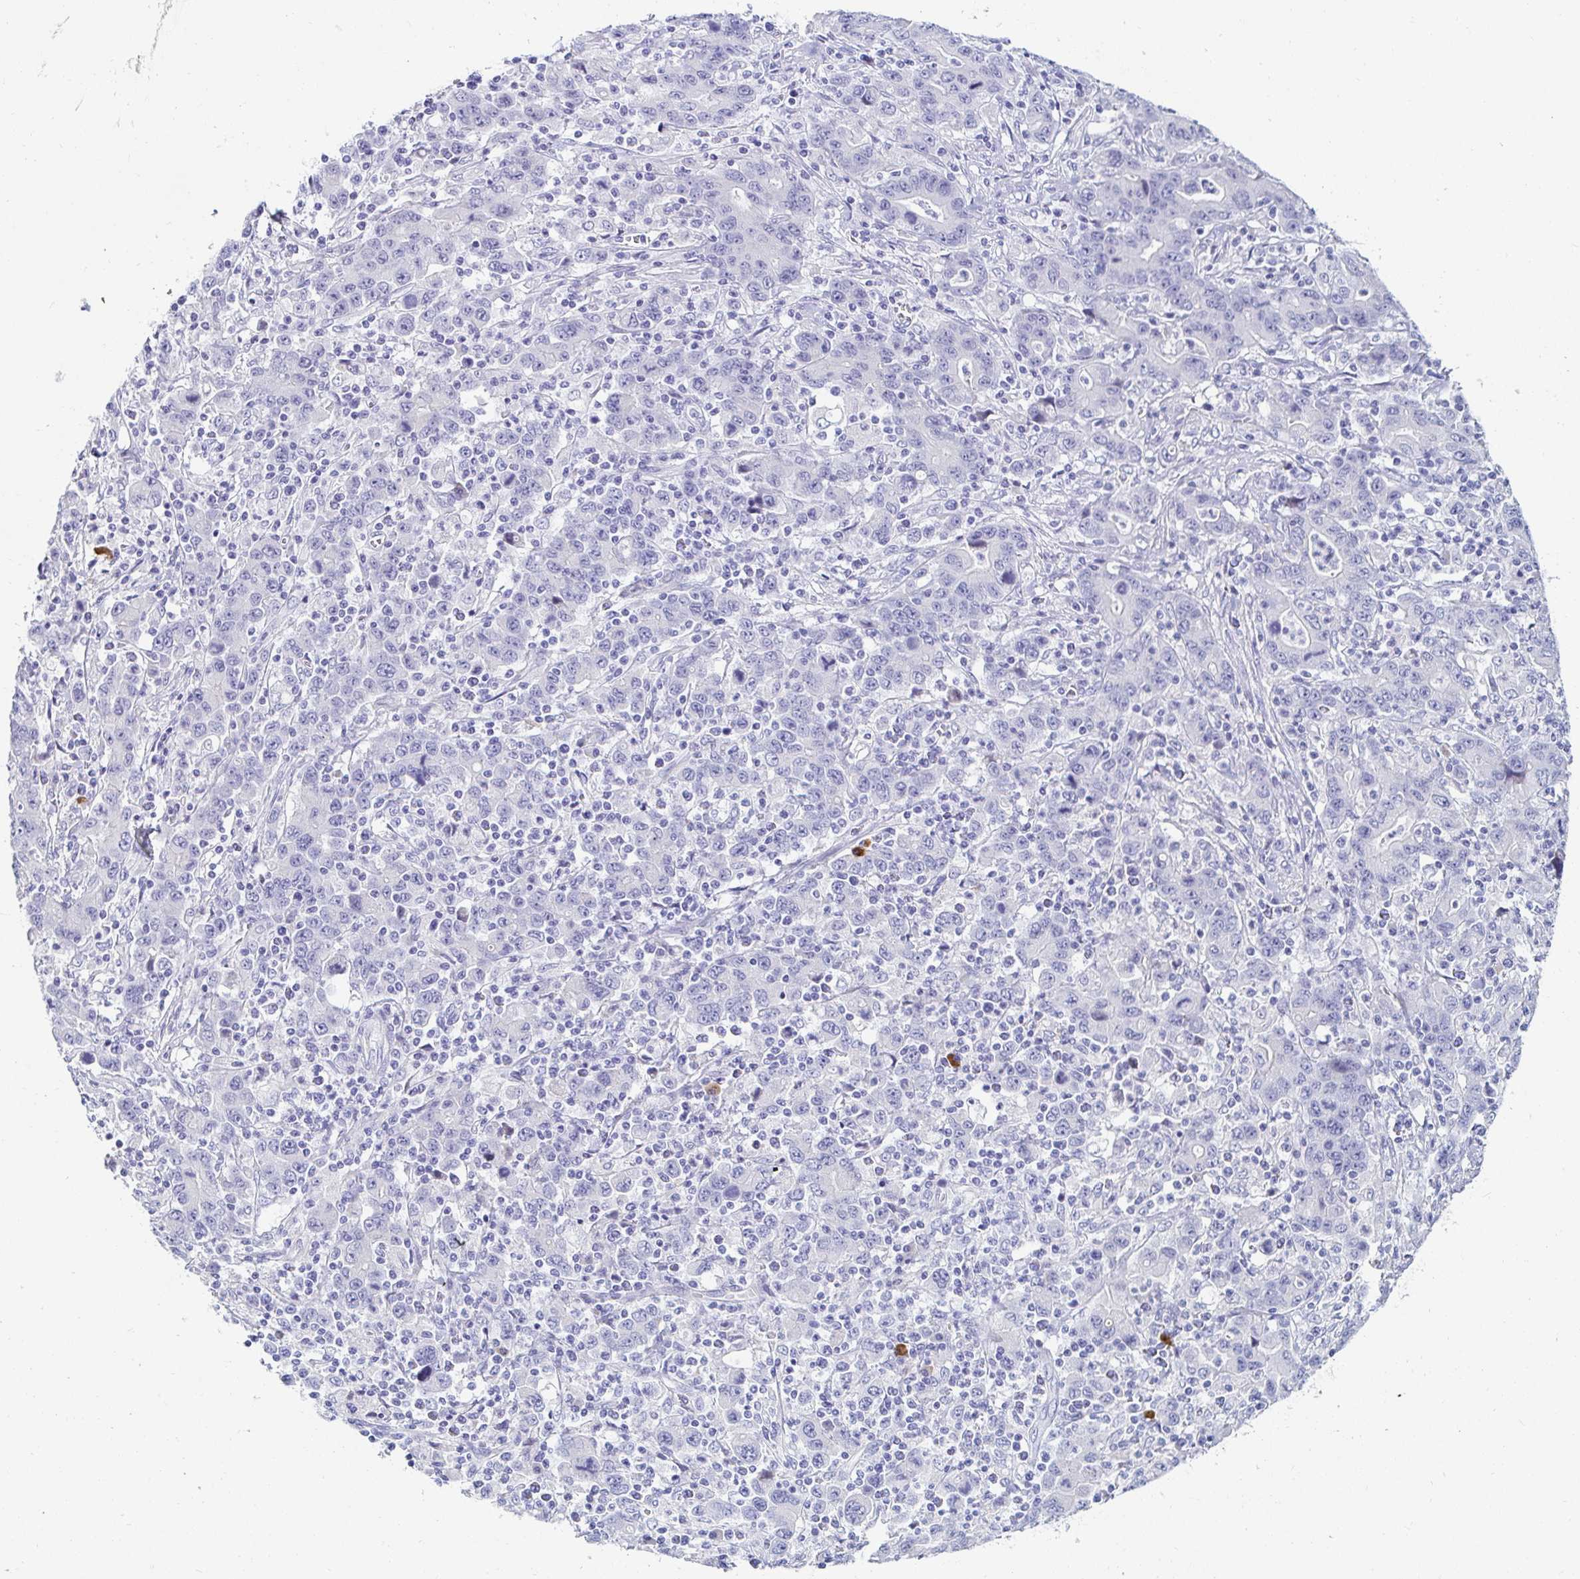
{"staining": {"intensity": "negative", "quantity": "none", "location": "none"}, "tissue": "stomach cancer", "cell_type": "Tumor cells", "image_type": "cancer", "snomed": [{"axis": "morphology", "description": "Adenocarcinoma, NOS"}, {"axis": "topography", "description": "Stomach, upper"}], "caption": "High magnification brightfield microscopy of stomach adenocarcinoma stained with DAB (brown) and counterstained with hematoxylin (blue): tumor cells show no significant staining.", "gene": "C4orf17", "patient": {"sex": "male", "age": 69}}